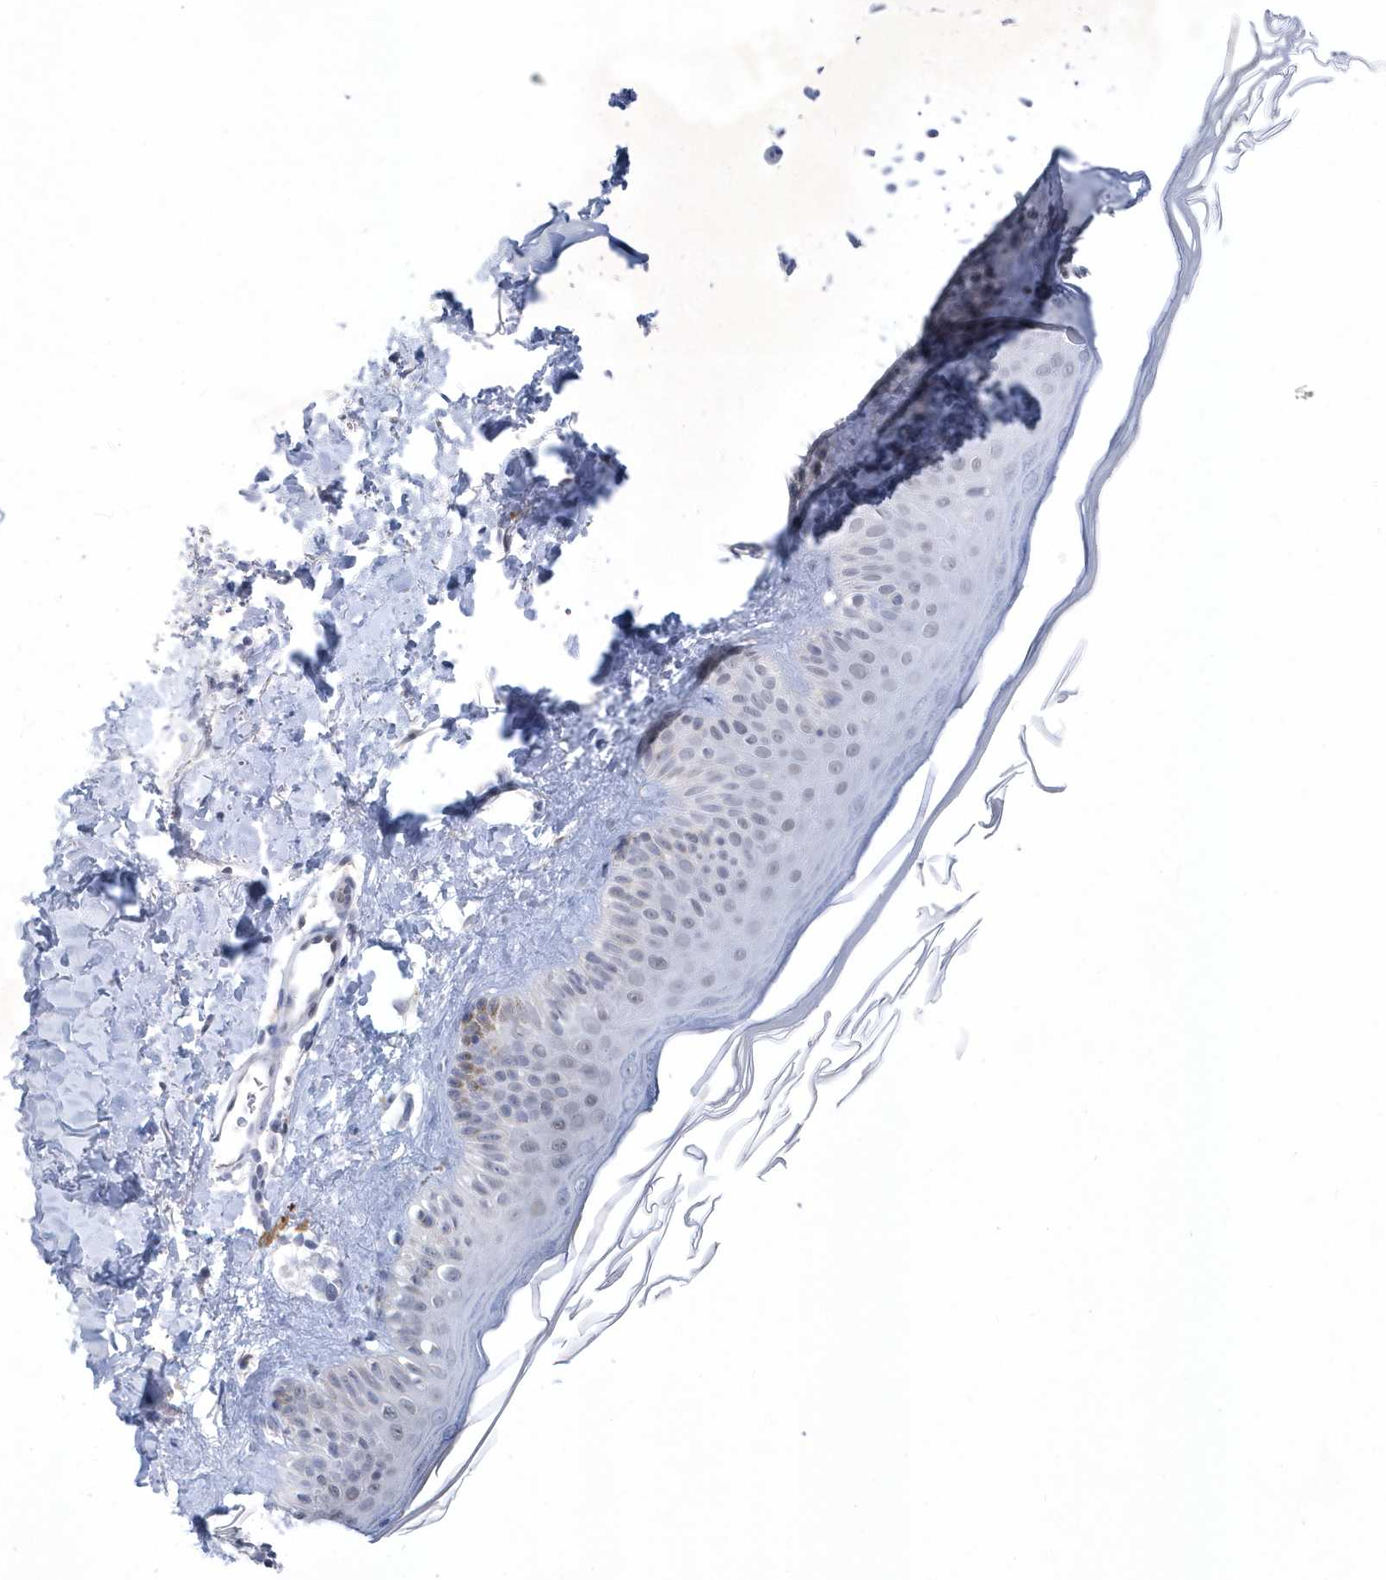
{"staining": {"intensity": "negative", "quantity": "none", "location": "none"}, "tissue": "skin", "cell_type": "Fibroblasts", "image_type": "normal", "snomed": [{"axis": "morphology", "description": "Normal tissue, NOS"}, {"axis": "topography", "description": "Skin"}], "caption": "Fibroblasts show no significant protein staining in unremarkable skin. Nuclei are stained in blue.", "gene": "SRGAP3", "patient": {"sex": "male", "age": 52}}